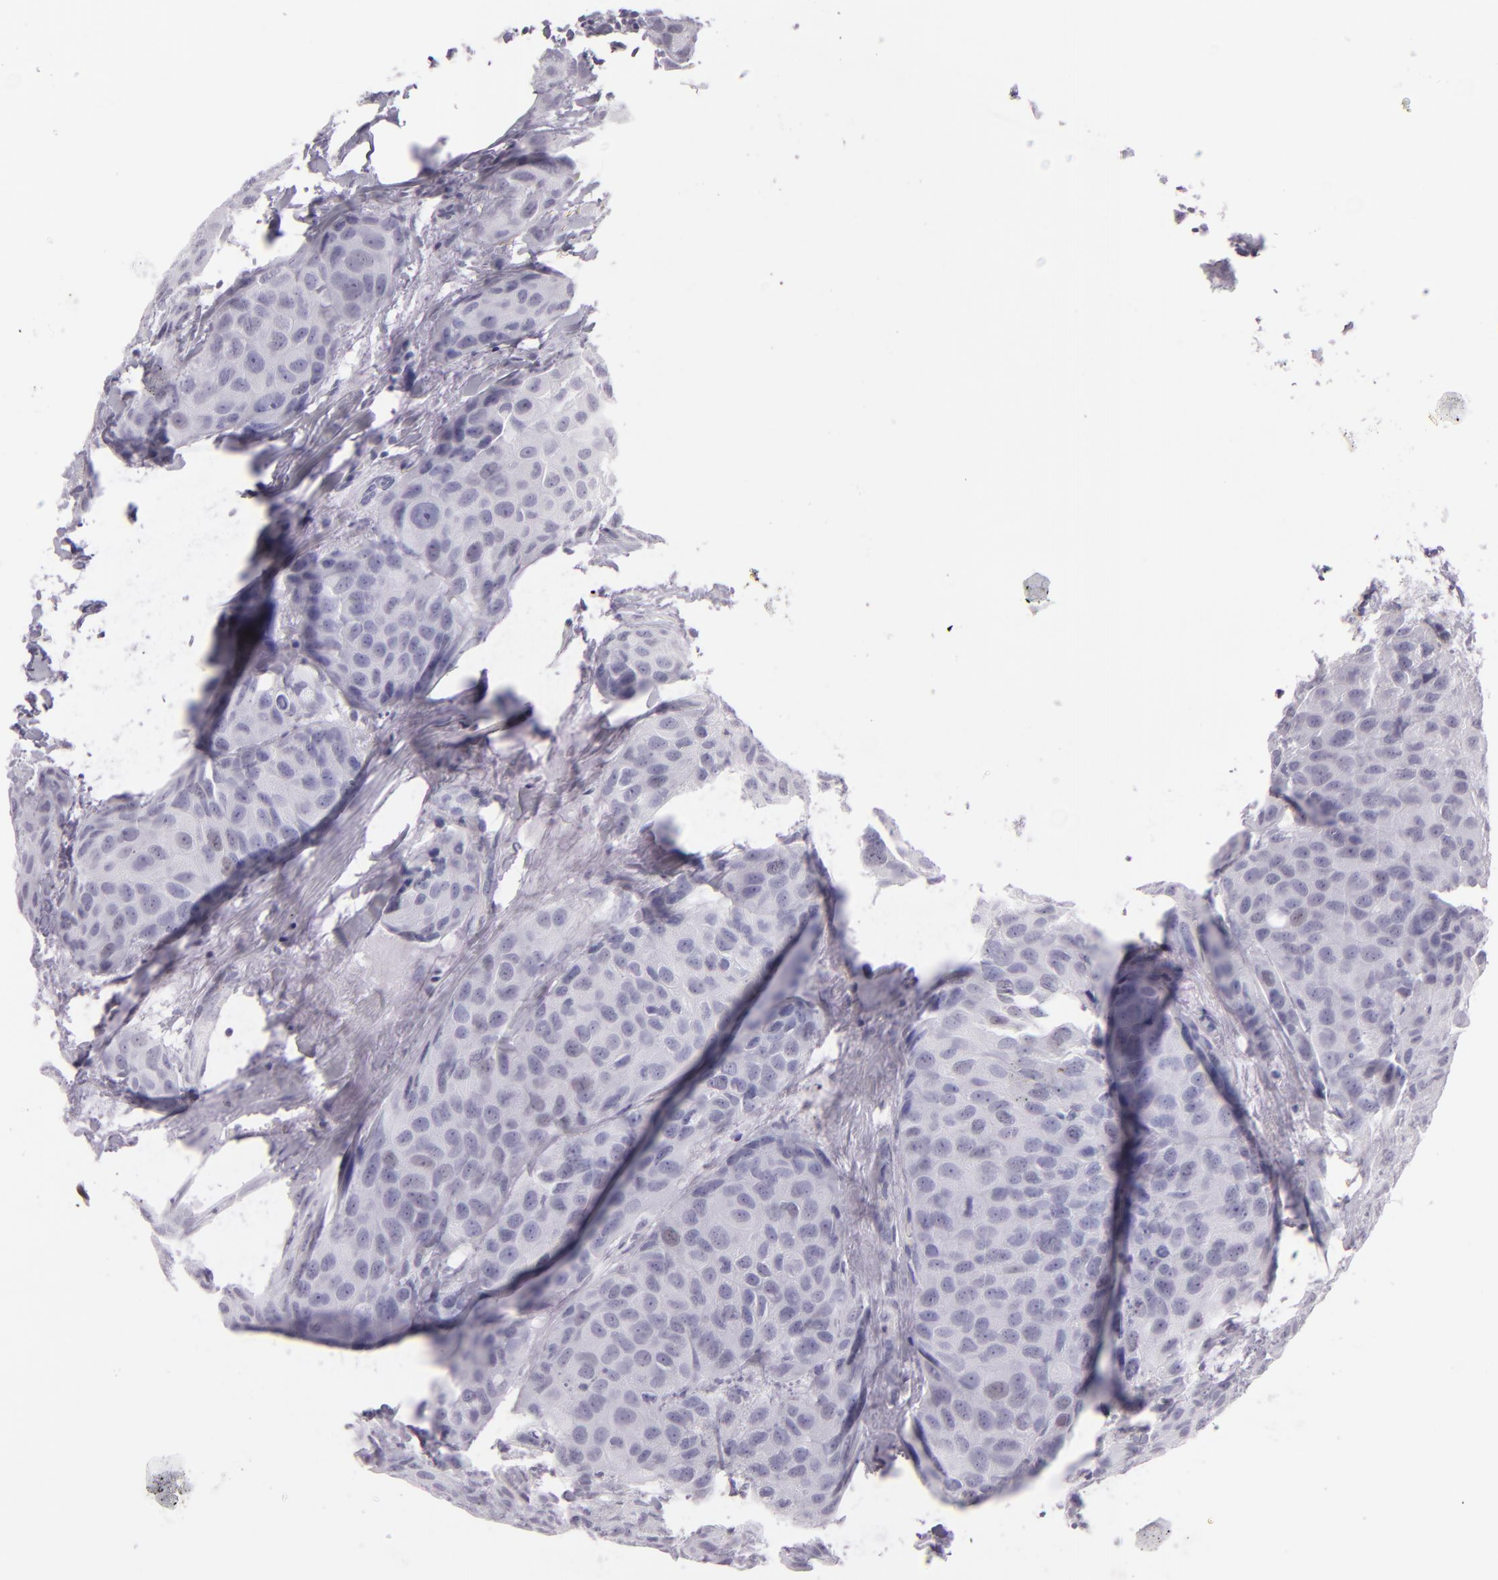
{"staining": {"intensity": "negative", "quantity": "none", "location": "none"}, "tissue": "breast cancer", "cell_type": "Tumor cells", "image_type": "cancer", "snomed": [{"axis": "morphology", "description": "Duct carcinoma"}, {"axis": "topography", "description": "Breast"}], "caption": "A micrograph of human invasive ductal carcinoma (breast) is negative for staining in tumor cells. The staining is performed using DAB brown chromogen with nuclei counter-stained in using hematoxylin.", "gene": "MCM3", "patient": {"sex": "female", "age": 68}}